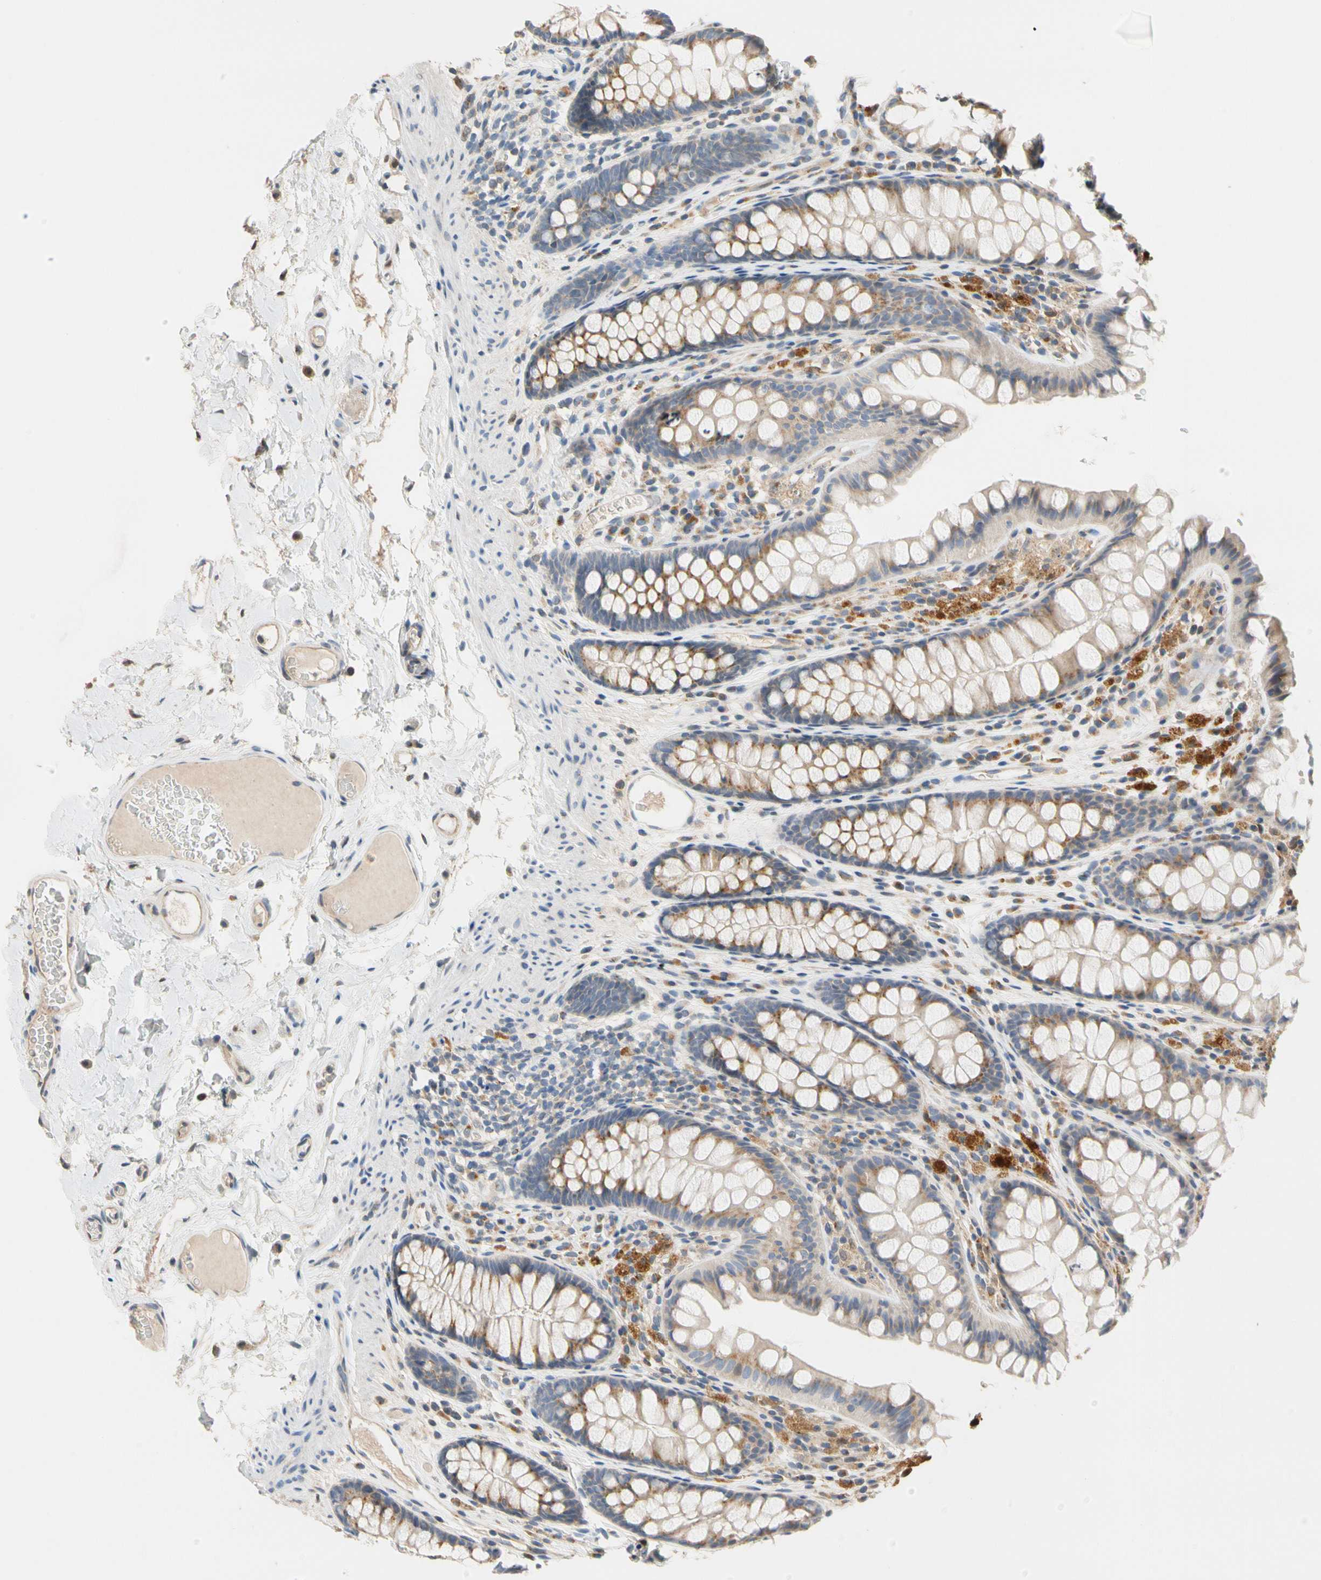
{"staining": {"intensity": "weak", "quantity": ">75%", "location": "cytoplasmic/membranous"}, "tissue": "colon", "cell_type": "Endothelial cells", "image_type": "normal", "snomed": [{"axis": "morphology", "description": "Normal tissue, NOS"}, {"axis": "topography", "description": "Colon"}], "caption": "The image demonstrates staining of unremarkable colon, revealing weak cytoplasmic/membranous protein expression (brown color) within endothelial cells.", "gene": "GPSM2", "patient": {"sex": "female", "age": 55}}